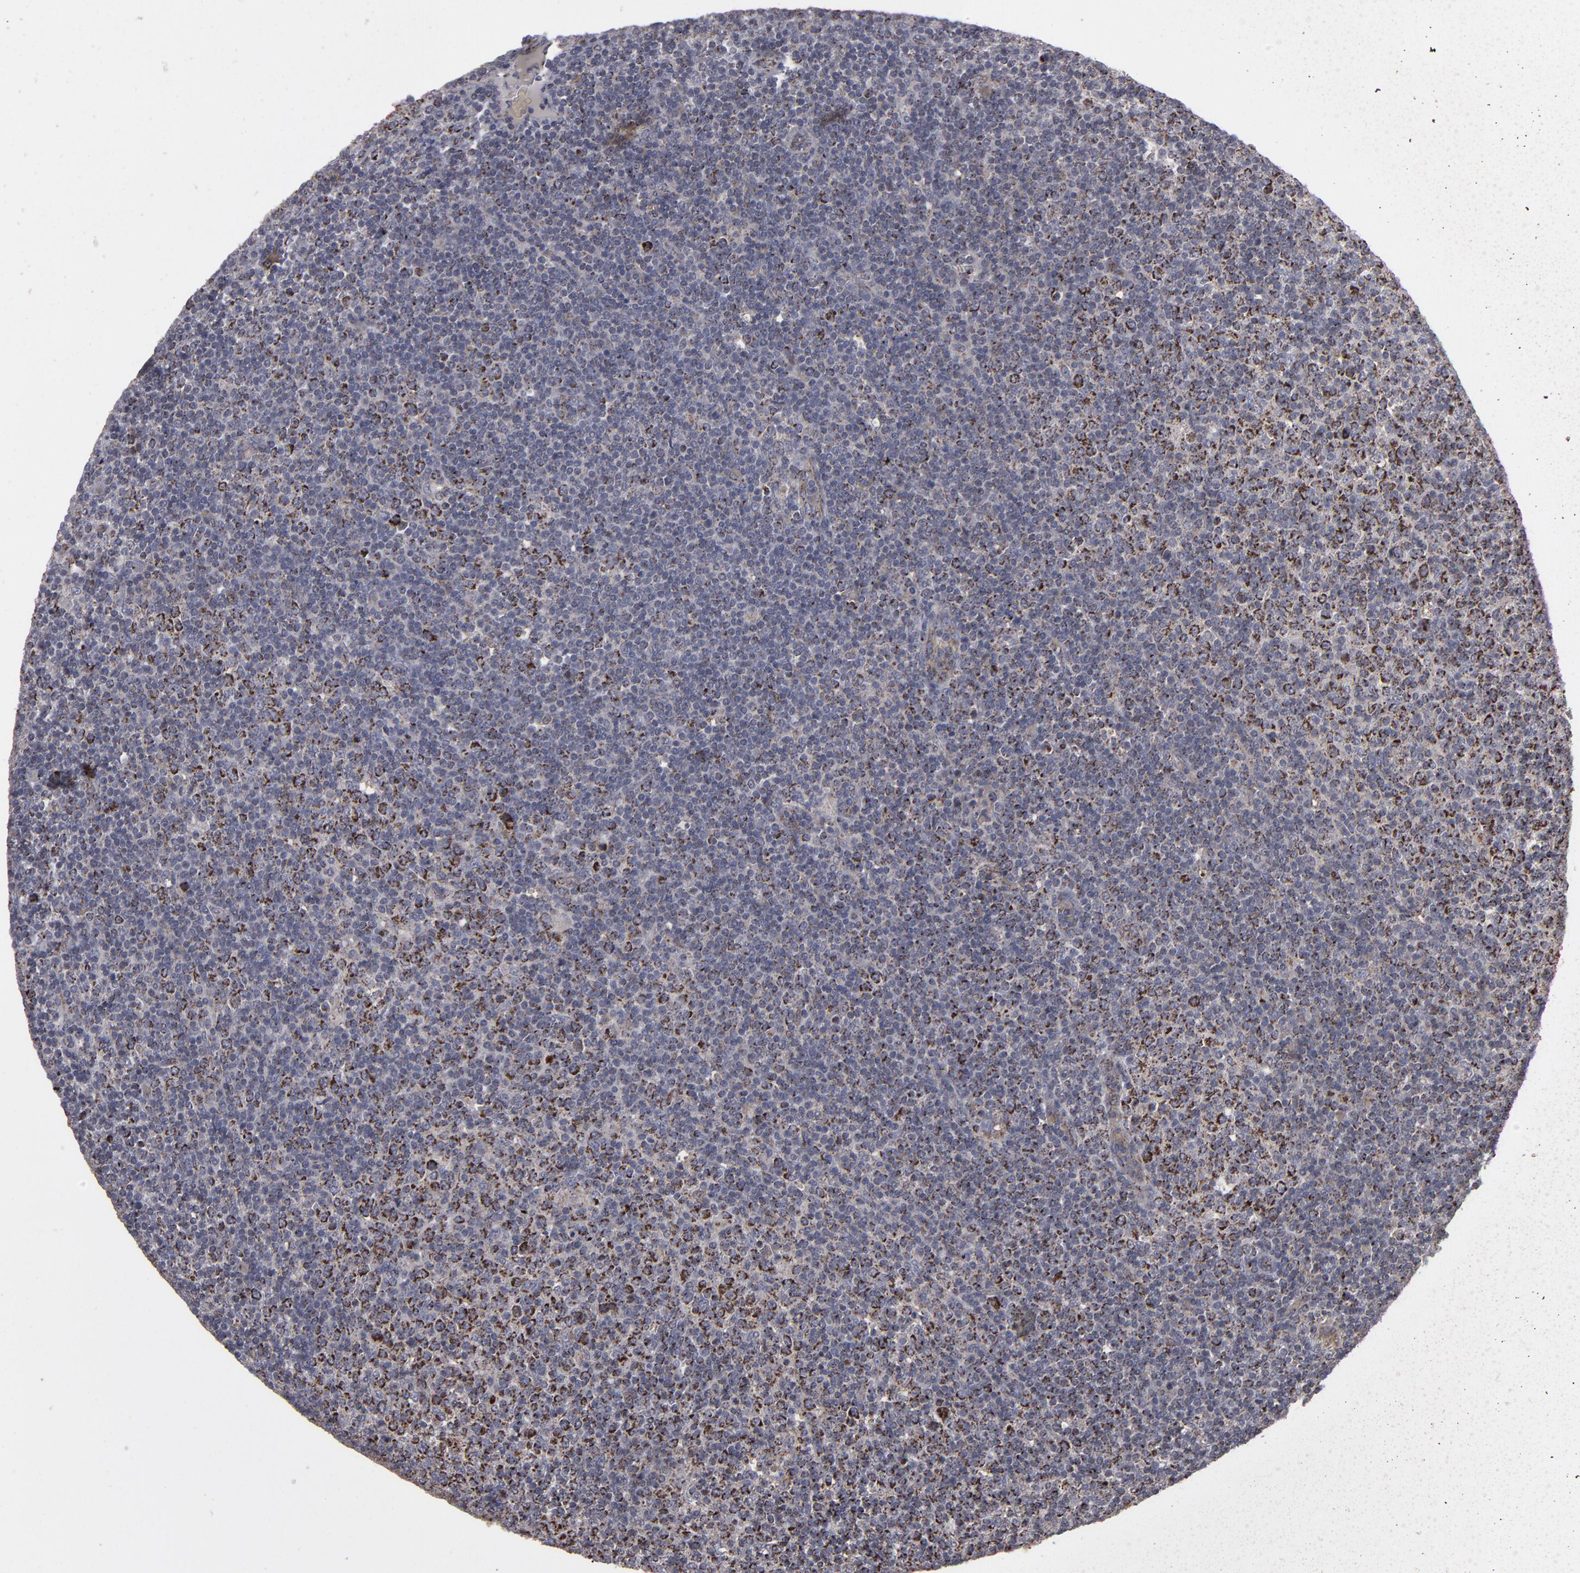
{"staining": {"intensity": "strong", "quantity": ">75%", "location": "cytoplasmic/membranous"}, "tissue": "lymphoma", "cell_type": "Tumor cells", "image_type": "cancer", "snomed": [{"axis": "morphology", "description": "Malignant lymphoma, non-Hodgkin's type, Low grade"}, {"axis": "topography", "description": "Lymph node"}], "caption": "Immunohistochemistry (DAB (3,3'-diaminobenzidine)) staining of lymphoma demonstrates strong cytoplasmic/membranous protein expression in about >75% of tumor cells. (brown staining indicates protein expression, while blue staining denotes nuclei).", "gene": "MYOM2", "patient": {"sex": "male", "age": 70}}